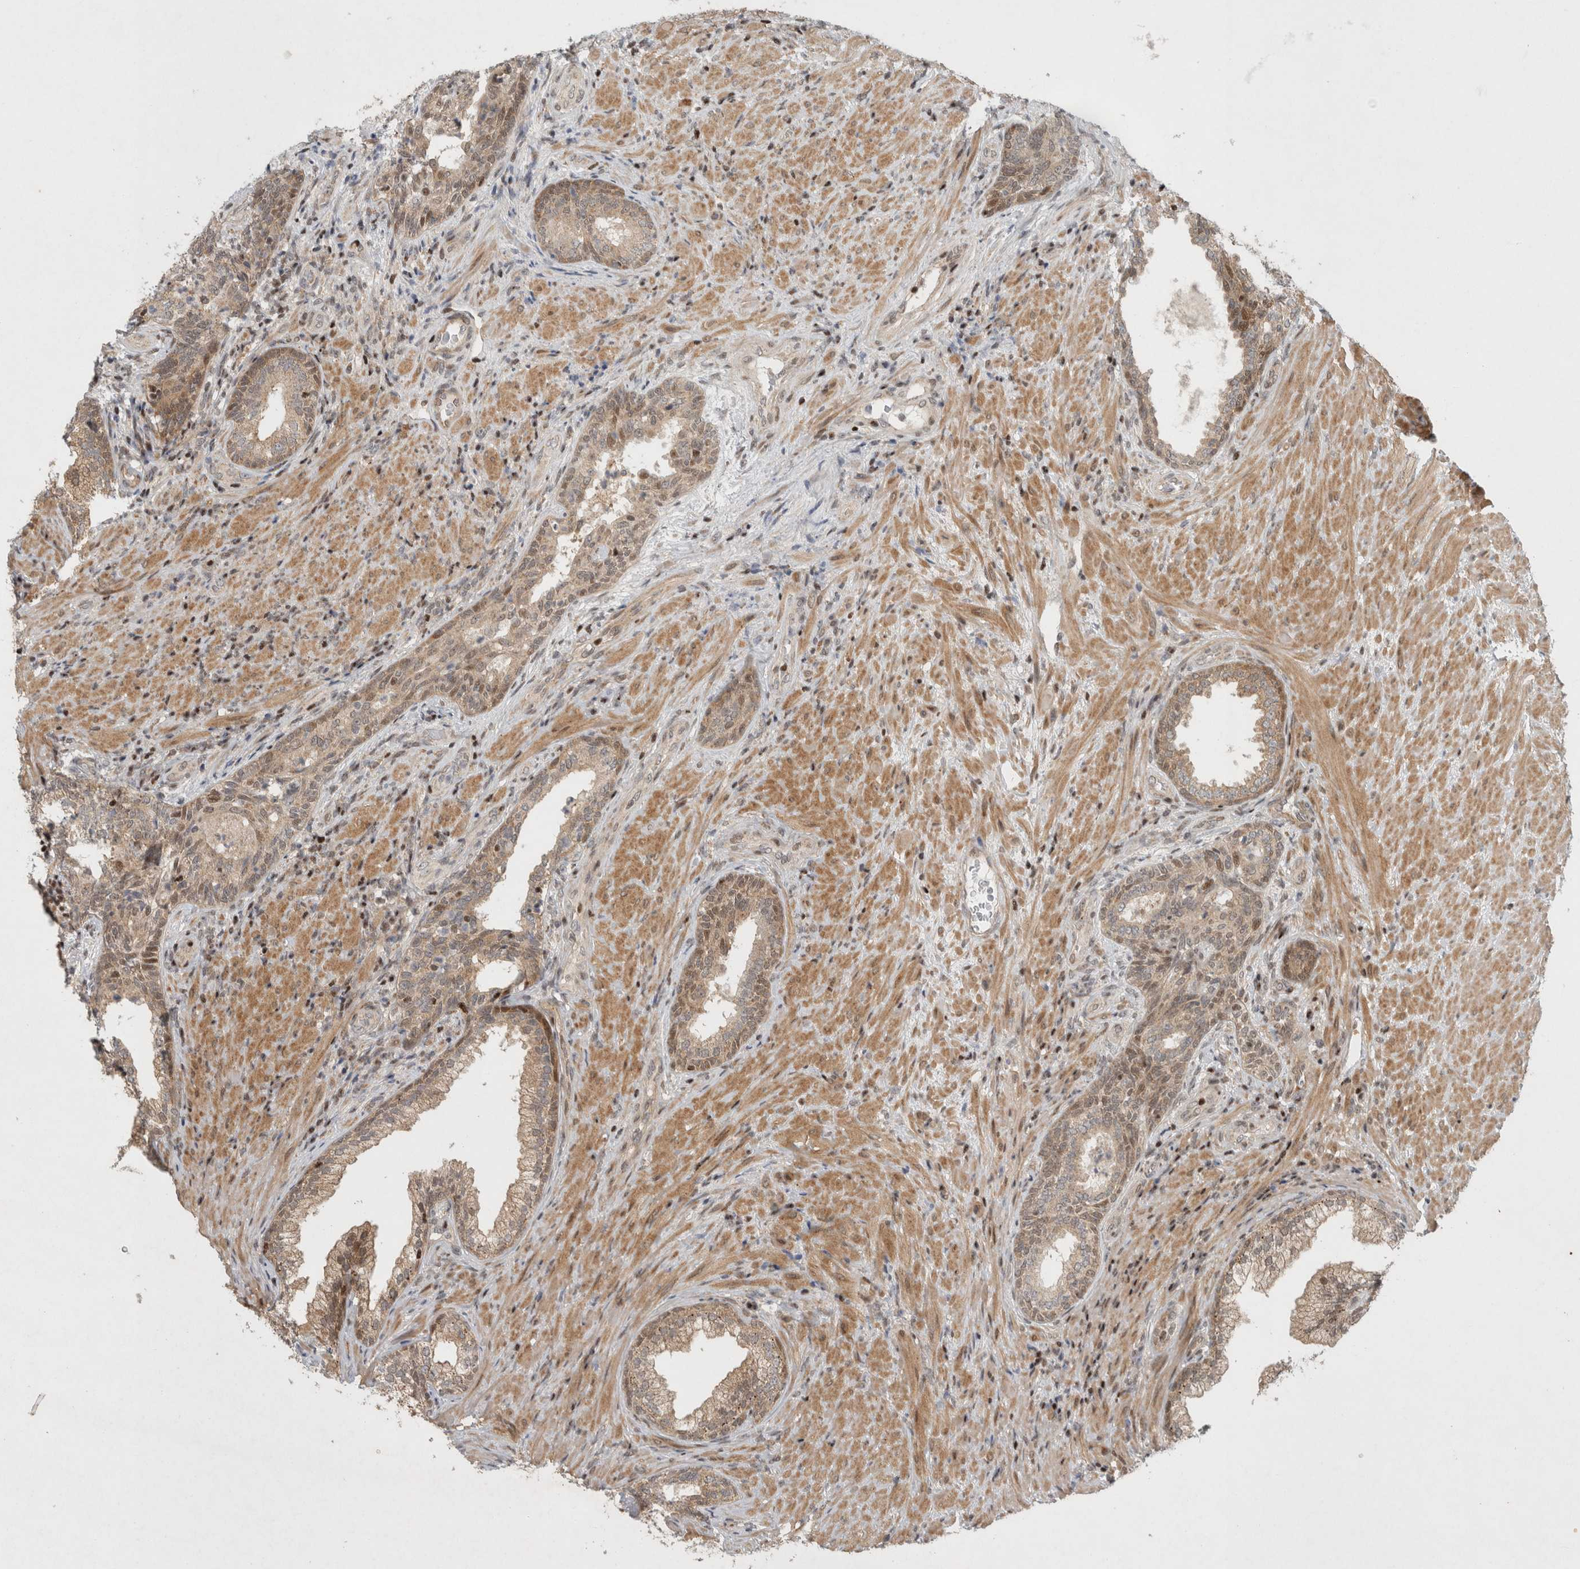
{"staining": {"intensity": "moderate", "quantity": "25%-75%", "location": "cytoplasmic/membranous,nuclear"}, "tissue": "prostate", "cell_type": "Glandular cells", "image_type": "normal", "snomed": [{"axis": "morphology", "description": "Normal tissue, NOS"}, {"axis": "topography", "description": "Prostate"}], "caption": "DAB immunohistochemical staining of normal prostate reveals moderate cytoplasmic/membranous,nuclear protein positivity in about 25%-75% of glandular cells.", "gene": "KDM8", "patient": {"sex": "male", "age": 76}}